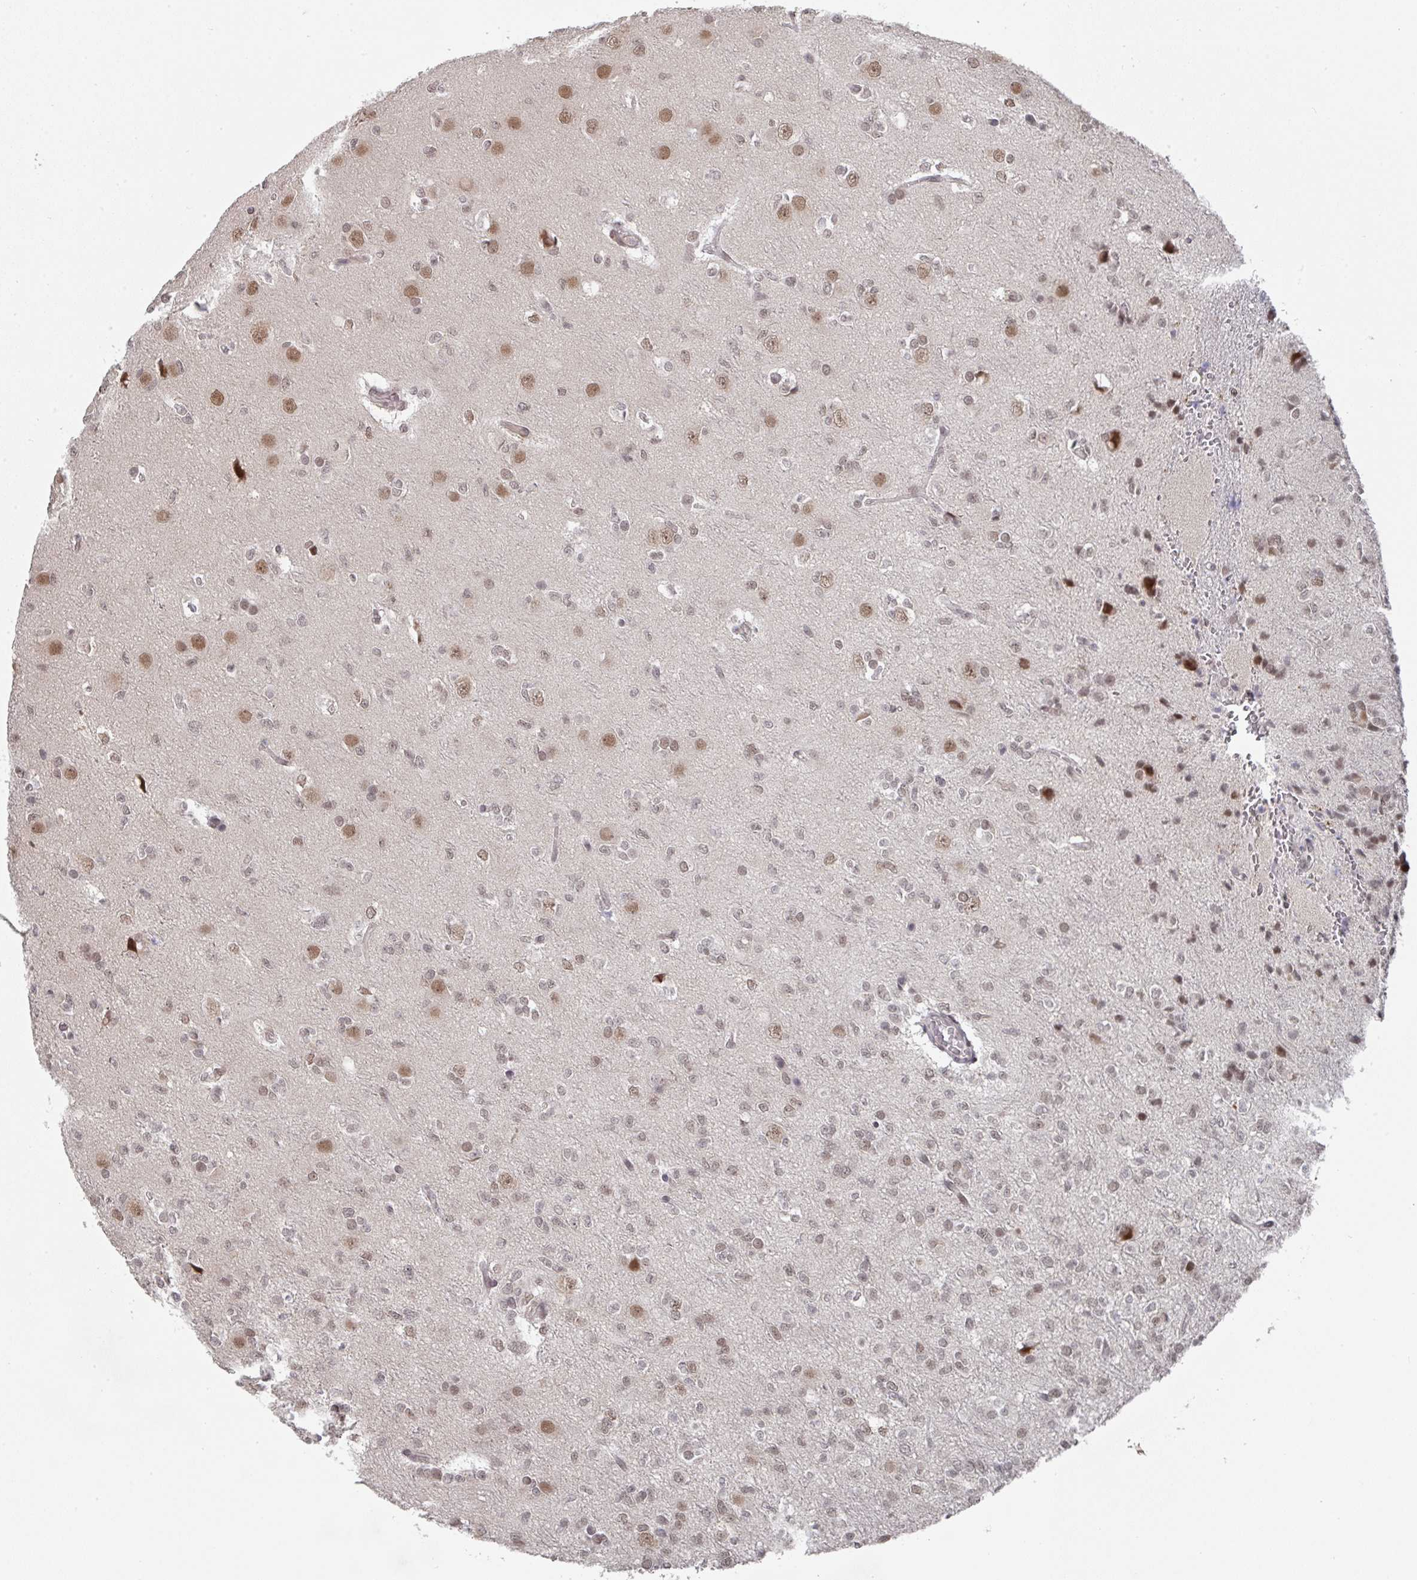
{"staining": {"intensity": "weak", "quantity": ">75%", "location": "nuclear"}, "tissue": "glioma", "cell_type": "Tumor cells", "image_type": "cancer", "snomed": [{"axis": "morphology", "description": "Glioma, malignant, Low grade"}, {"axis": "topography", "description": "Brain"}], "caption": "Protein staining of glioma tissue reveals weak nuclear staining in about >75% of tumor cells.", "gene": "JMJD1C", "patient": {"sex": "female", "age": 33}}